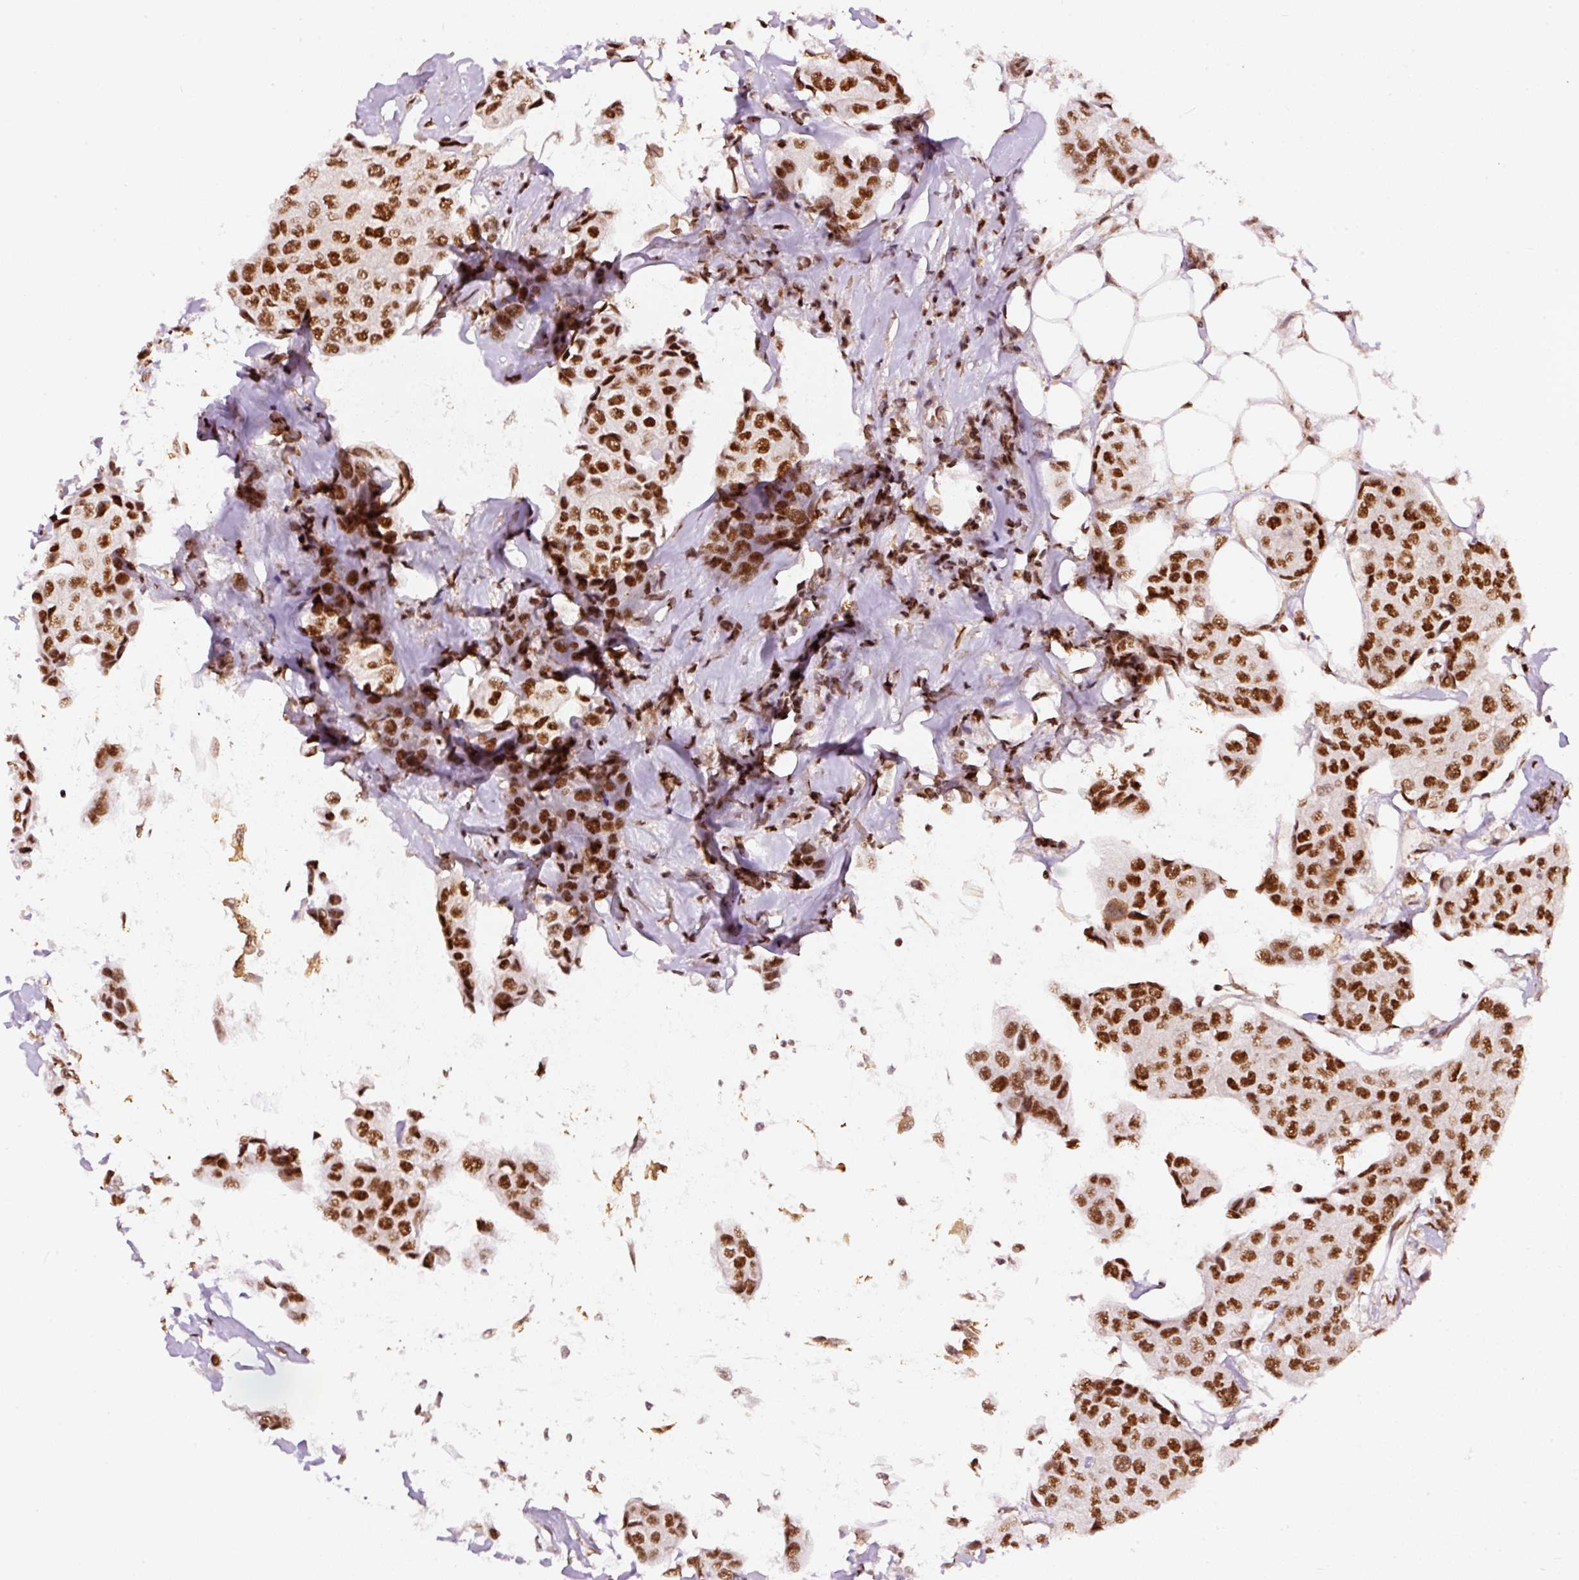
{"staining": {"intensity": "strong", "quantity": ">75%", "location": "nuclear"}, "tissue": "breast cancer", "cell_type": "Tumor cells", "image_type": "cancer", "snomed": [{"axis": "morphology", "description": "Duct carcinoma"}, {"axis": "topography", "description": "Breast"}, {"axis": "topography", "description": "Lymph node"}], "caption": "A brown stain labels strong nuclear positivity of a protein in human breast cancer (infiltrating ductal carcinoma) tumor cells.", "gene": "HNRNPC", "patient": {"sex": "female", "age": 80}}